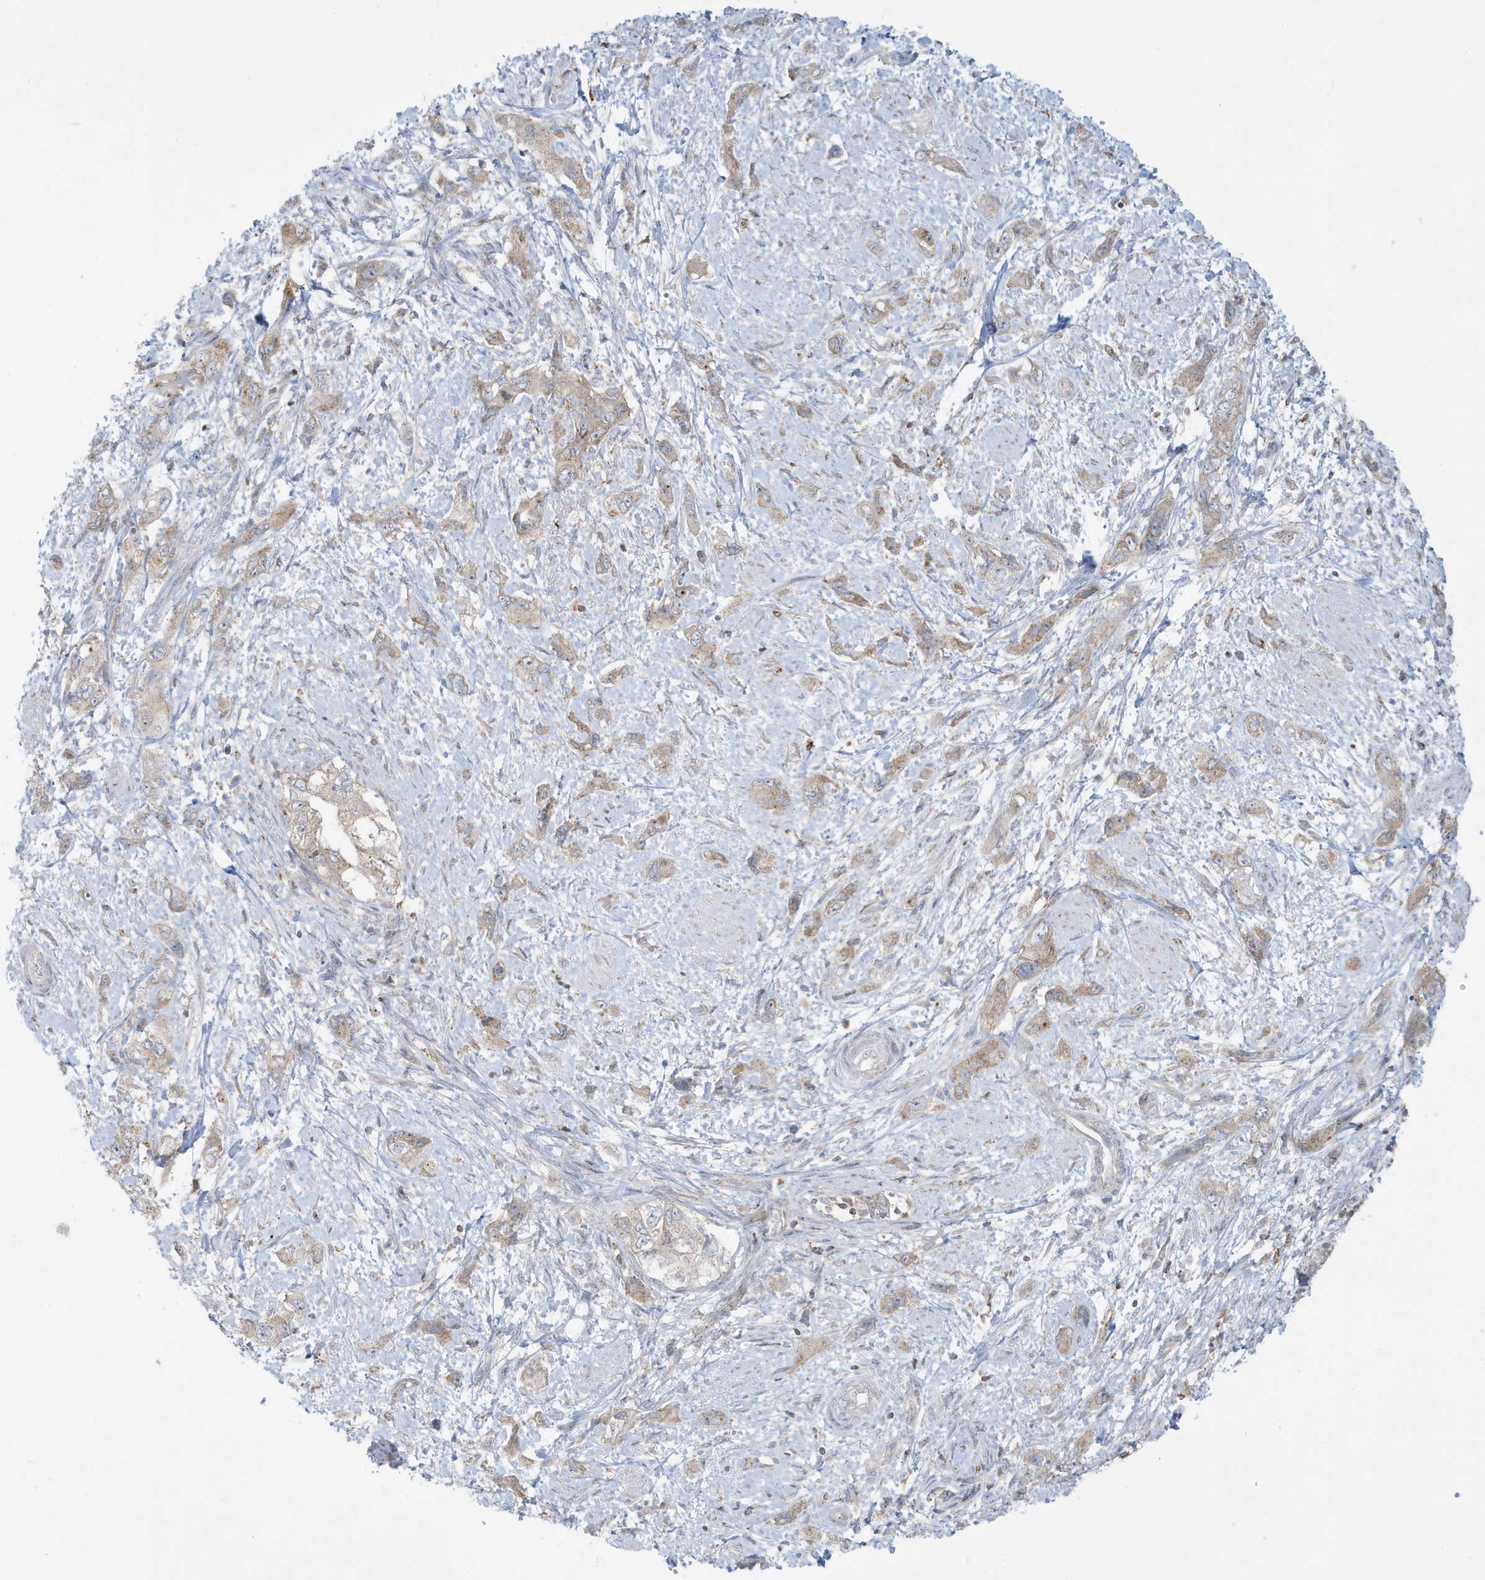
{"staining": {"intensity": "weak", "quantity": ">75%", "location": "cytoplasmic/membranous"}, "tissue": "pancreatic cancer", "cell_type": "Tumor cells", "image_type": "cancer", "snomed": [{"axis": "morphology", "description": "Adenocarcinoma, NOS"}, {"axis": "topography", "description": "Pancreas"}], "caption": "Immunohistochemistry of human pancreatic adenocarcinoma shows low levels of weak cytoplasmic/membranous expression in about >75% of tumor cells.", "gene": "SLAMF9", "patient": {"sex": "female", "age": 73}}